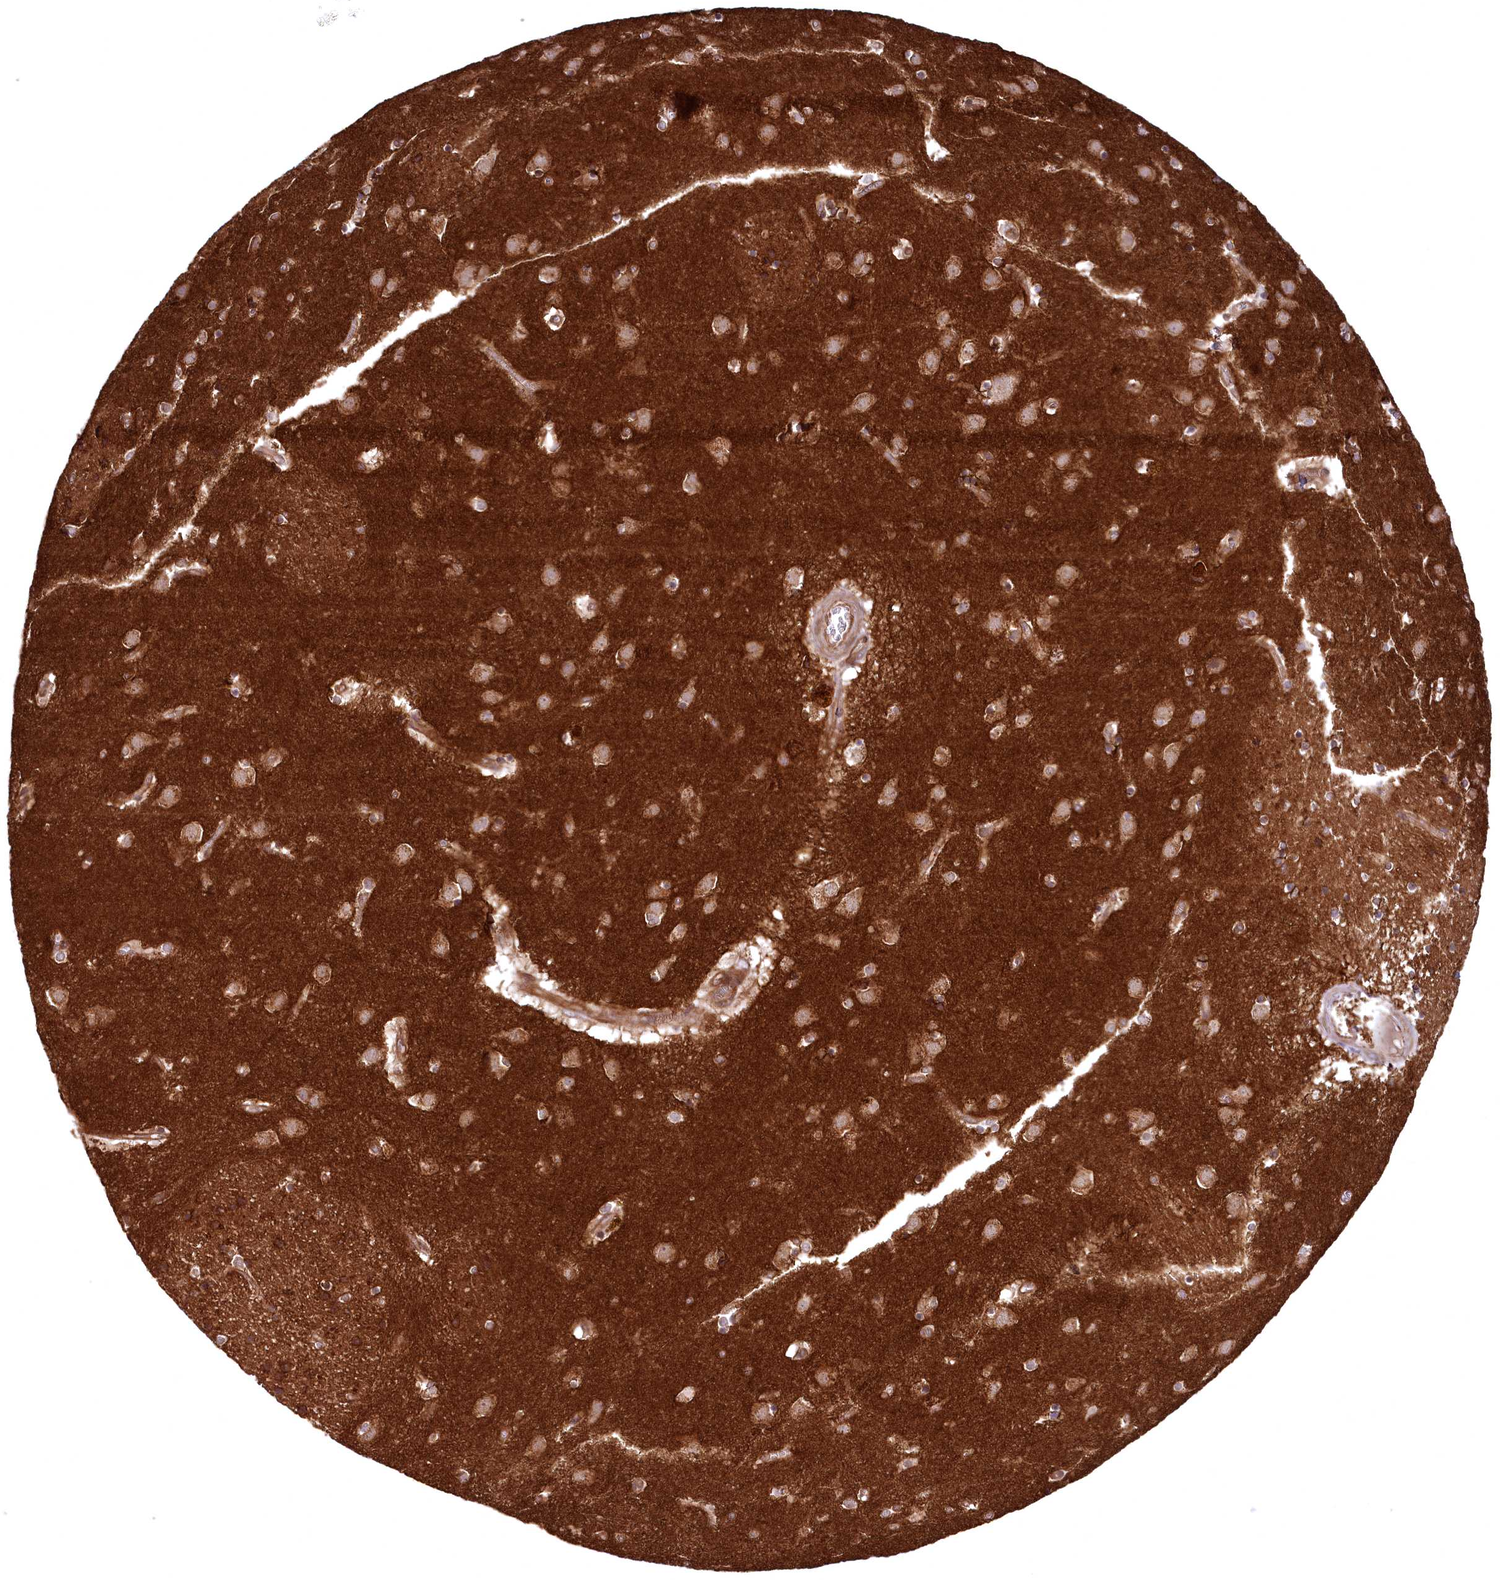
{"staining": {"intensity": "weak", "quantity": ">75%", "location": "cytoplasmic/membranous"}, "tissue": "caudate", "cell_type": "Glial cells", "image_type": "normal", "snomed": [{"axis": "morphology", "description": "Normal tissue, NOS"}, {"axis": "topography", "description": "Lateral ventricle wall"}], "caption": "The image demonstrates a brown stain indicating the presence of a protein in the cytoplasmic/membranous of glial cells in caudate. The staining was performed using DAB, with brown indicating positive protein expression. Nuclei are stained blue with hematoxylin.", "gene": "SVIP", "patient": {"sex": "male", "age": 70}}